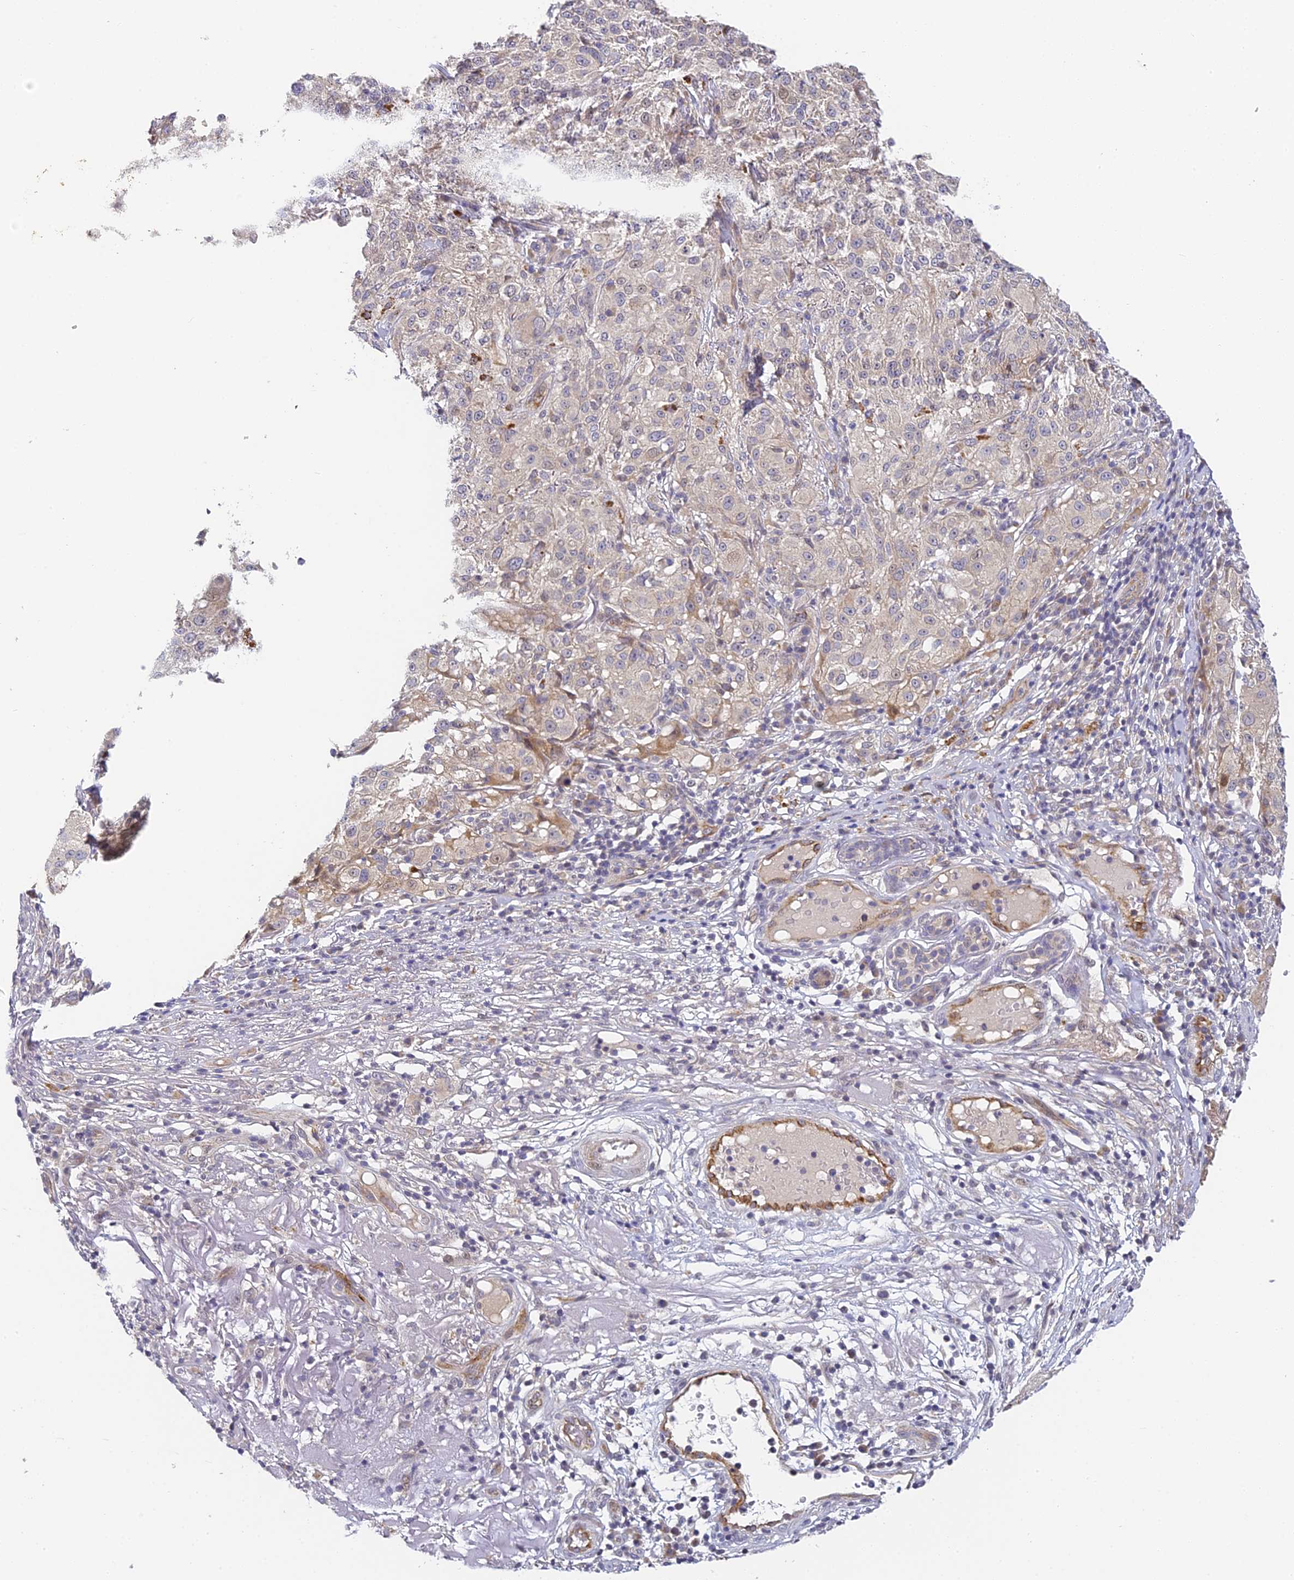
{"staining": {"intensity": "negative", "quantity": "none", "location": "none"}, "tissue": "melanoma", "cell_type": "Tumor cells", "image_type": "cancer", "snomed": [{"axis": "morphology", "description": "Necrosis, NOS"}, {"axis": "morphology", "description": "Malignant melanoma, NOS"}, {"axis": "topography", "description": "Skin"}], "caption": "IHC of human melanoma reveals no staining in tumor cells. The staining was performed using DAB to visualize the protein expression in brown, while the nuclei were stained in blue with hematoxylin (Magnification: 20x).", "gene": "DNAAF10", "patient": {"sex": "female", "age": 87}}